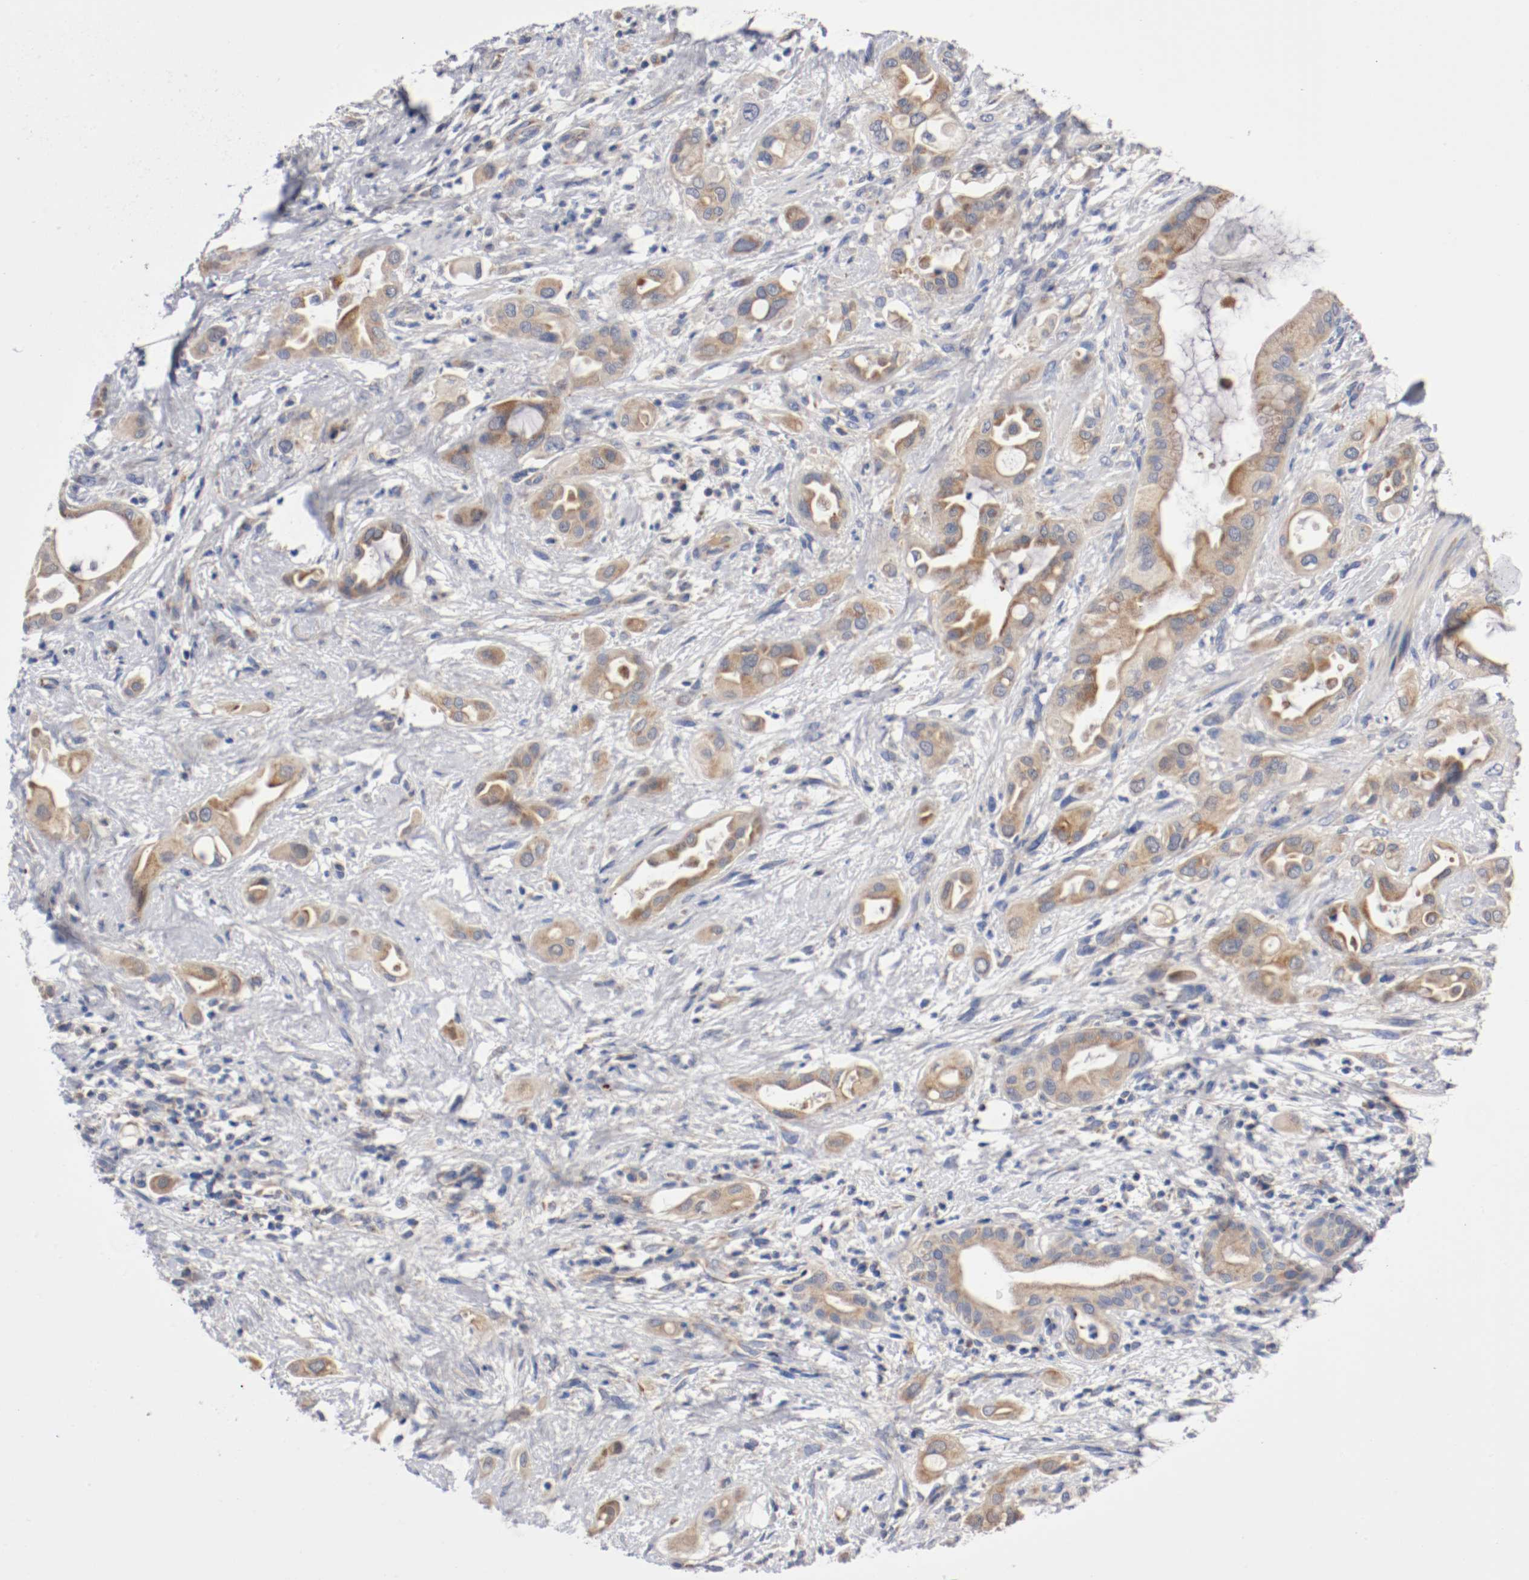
{"staining": {"intensity": "weak", "quantity": ">75%", "location": "cytoplasmic/membranous"}, "tissue": "pancreatic cancer", "cell_type": "Tumor cells", "image_type": "cancer", "snomed": [{"axis": "morphology", "description": "Adenocarcinoma, NOS"}, {"axis": "morphology", "description": "Adenocarcinoma, metastatic, NOS"}, {"axis": "topography", "description": "Lymph node"}, {"axis": "topography", "description": "Pancreas"}, {"axis": "topography", "description": "Duodenum"}], "caption": "This is an image of IHC staining of pancreatic cancer (metastatic adenocarcinoma), which shows weak expression in the cytoplasmic/membranous of tumor cells.", "gene": "PCSK6", "patient": {"sex": "female", "age": 64}}